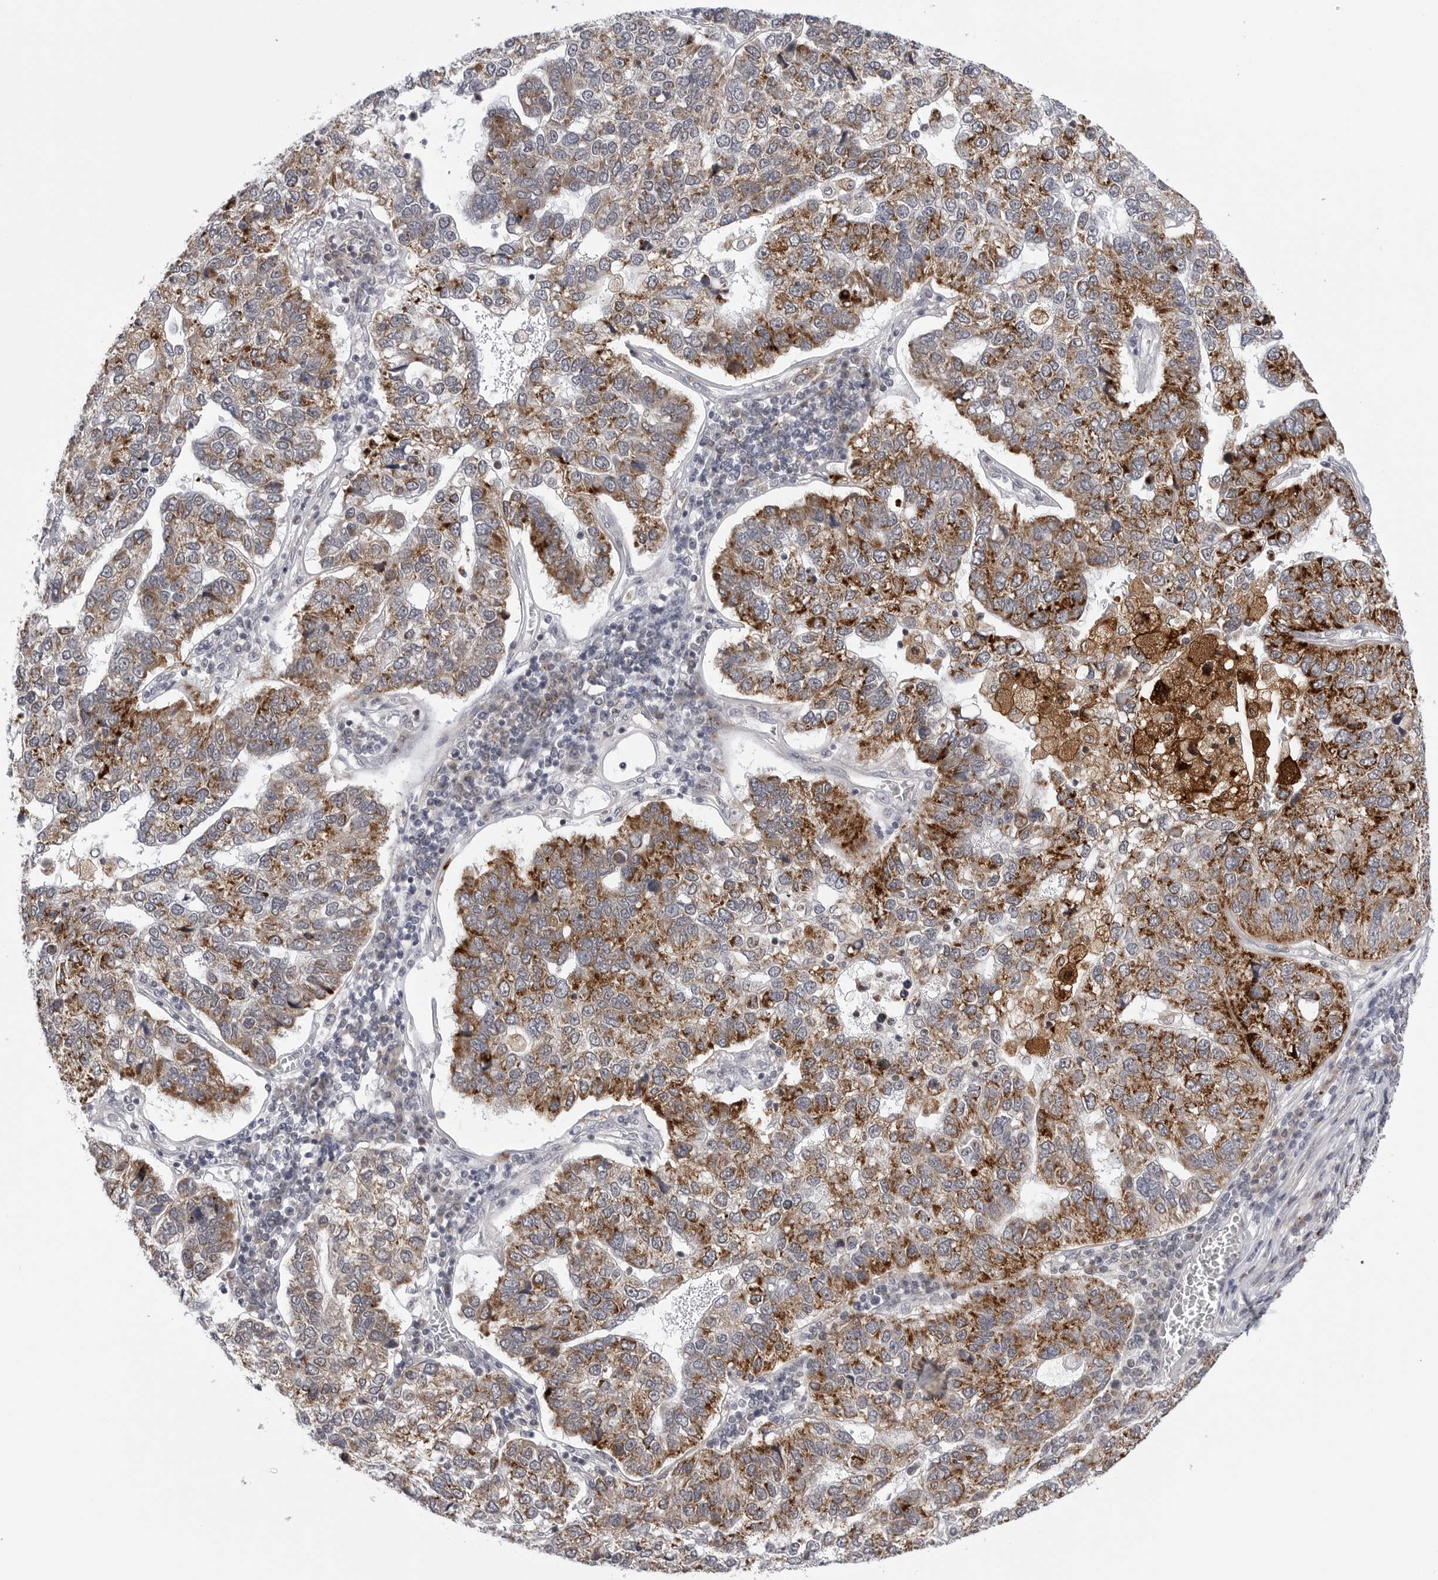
{"staining": {"intensity": "strong", "quantity": "25%-75%", "location": "cytoplasmic/membranous"}, "tissue": "pancreatic cancer", "cell_type": "Tumor cells", "image_type": "cancer", "snomed": [{"axis": "morphology", "description": "Adenocarcinoma, NOS"}, {"axis": "topography", "description": "Pancreas"}], "caption": "Immunohistochemical staining of pancreatic cancer displays high levels of strong cytoplasmic/membranous protein positivity in about 25%-75% of tumor cells. Nuclei are stained in blue.", "gene": "CDK20", "patient": {"sex": "female", "age": 61}}